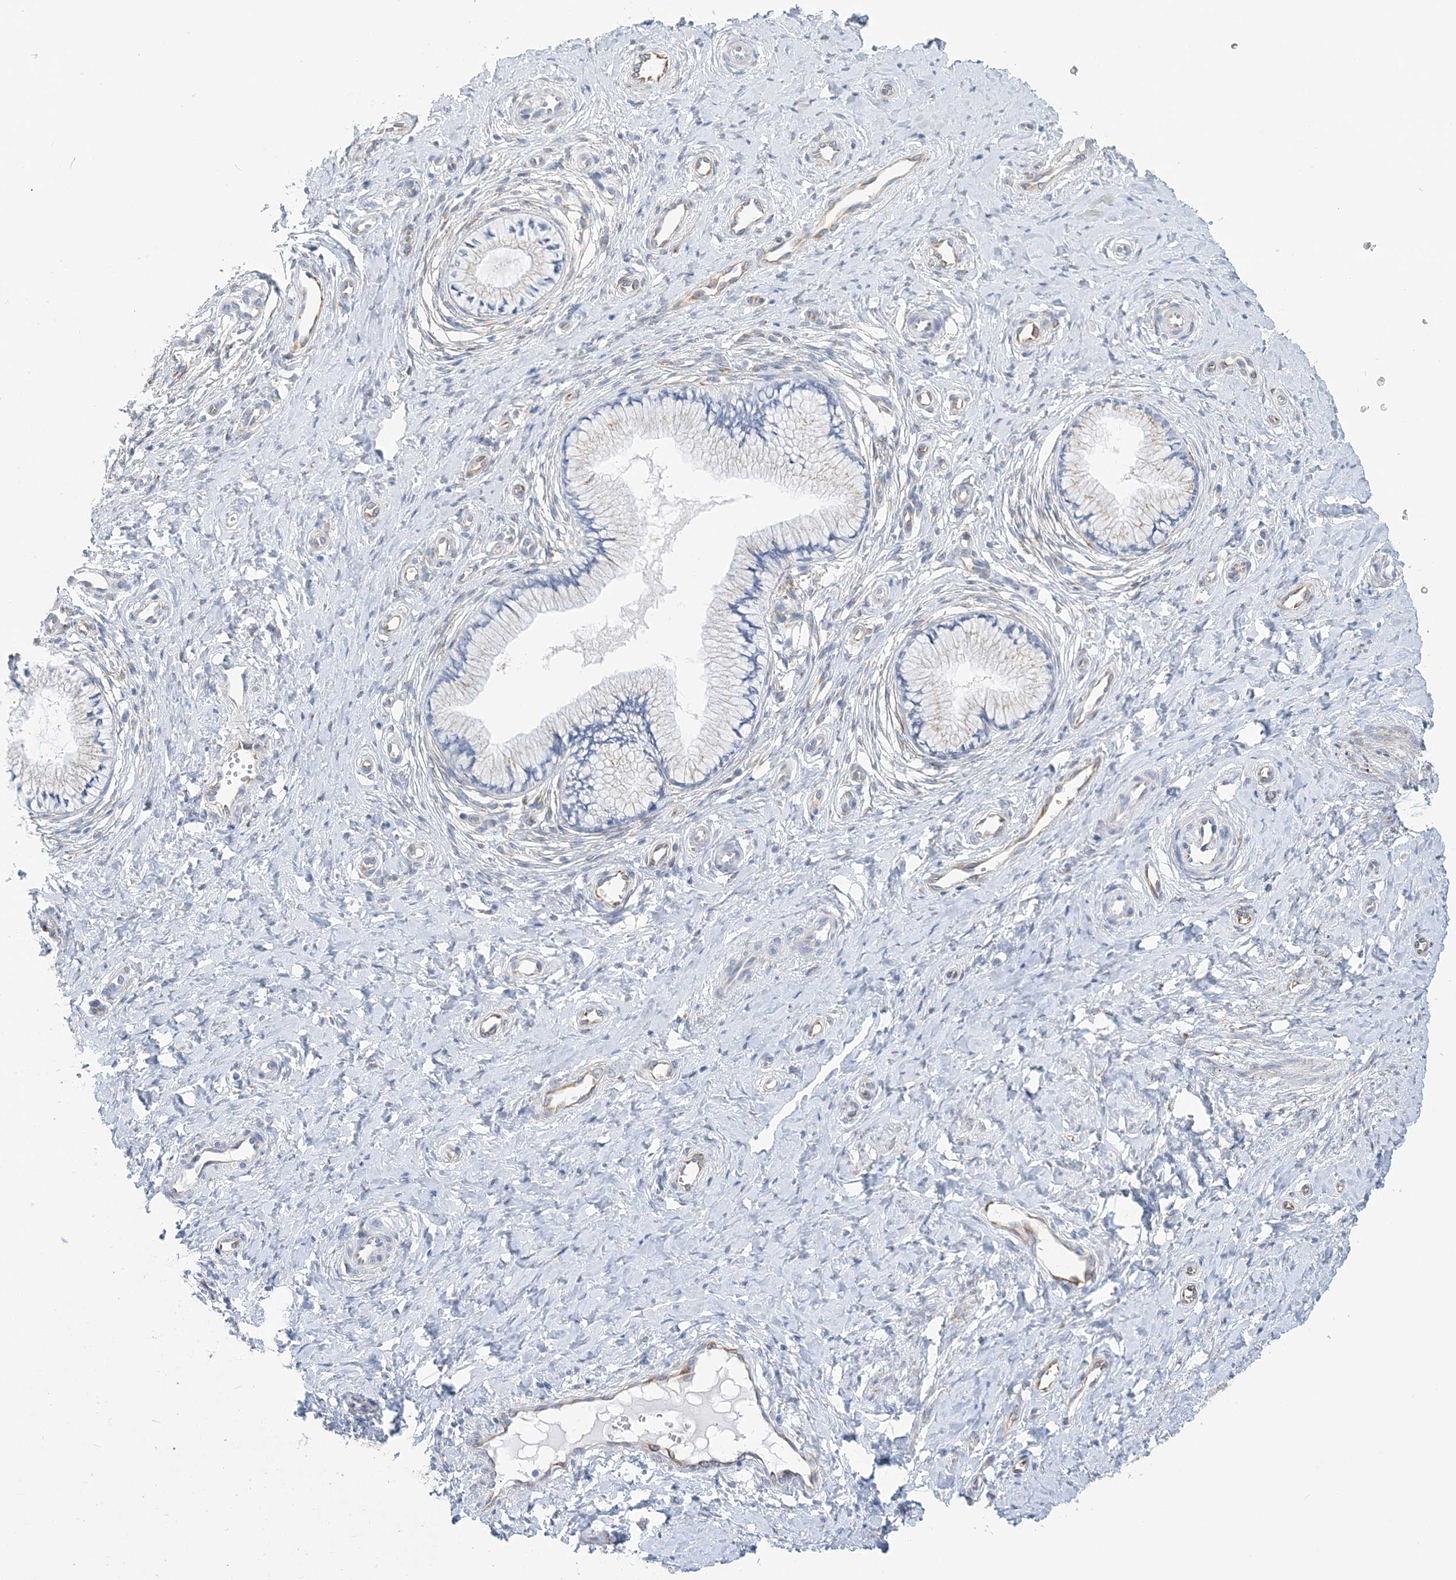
{"staining": {"intensity": "negative", "quantity": "none", "location": "none"}, "tissue": "cervix", "cell_type": "Glandular cells", "image_type": "normal", "snomed": [{"axis": "morphology", "description": "Normal tissue, NOS"}, {"axis": "topography", "description": "Cervix"}], "caption": "There is no significant staining in glandular cells of cervix. (DAB IHC, high magnification).", "gene": "PLEKHG4B", "patient": {"sex": "female", "age": 36}}